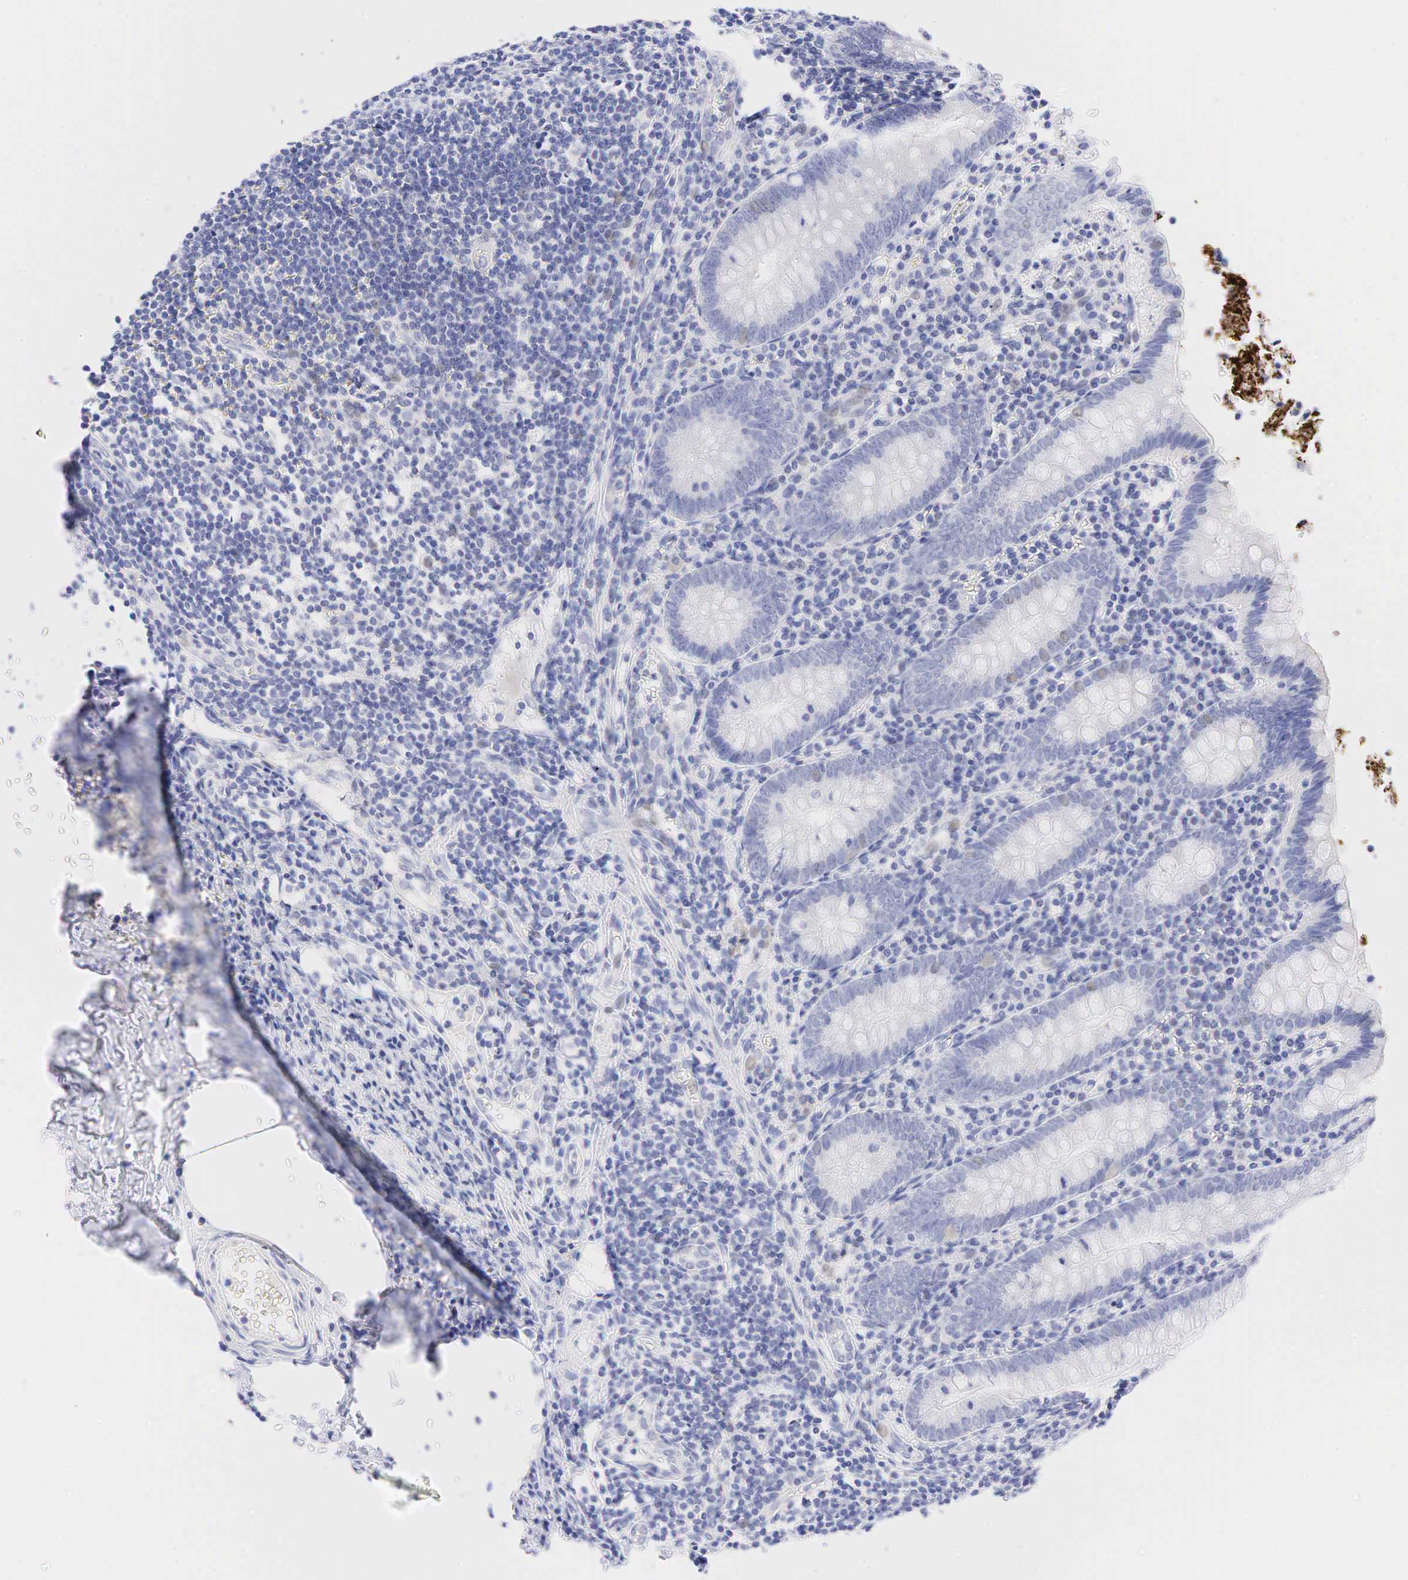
{"staining": {"intensity": "negative", "quantity": "none", "location": "none"}, "tissue": "appendix", "cell_type": "Glandular cells", "image_type": "normal", "snomed": [{"axis": "morphology", "description": "Normal tissue, NOS"}, {"axis": "topography", "description": "Appendix"}], "caption": "Immunohistochemical staining of benign human appendix exhibits no significant expression in glandular cells.", "gene": "AR", "patient": {"sex": "female", "age": 19}}